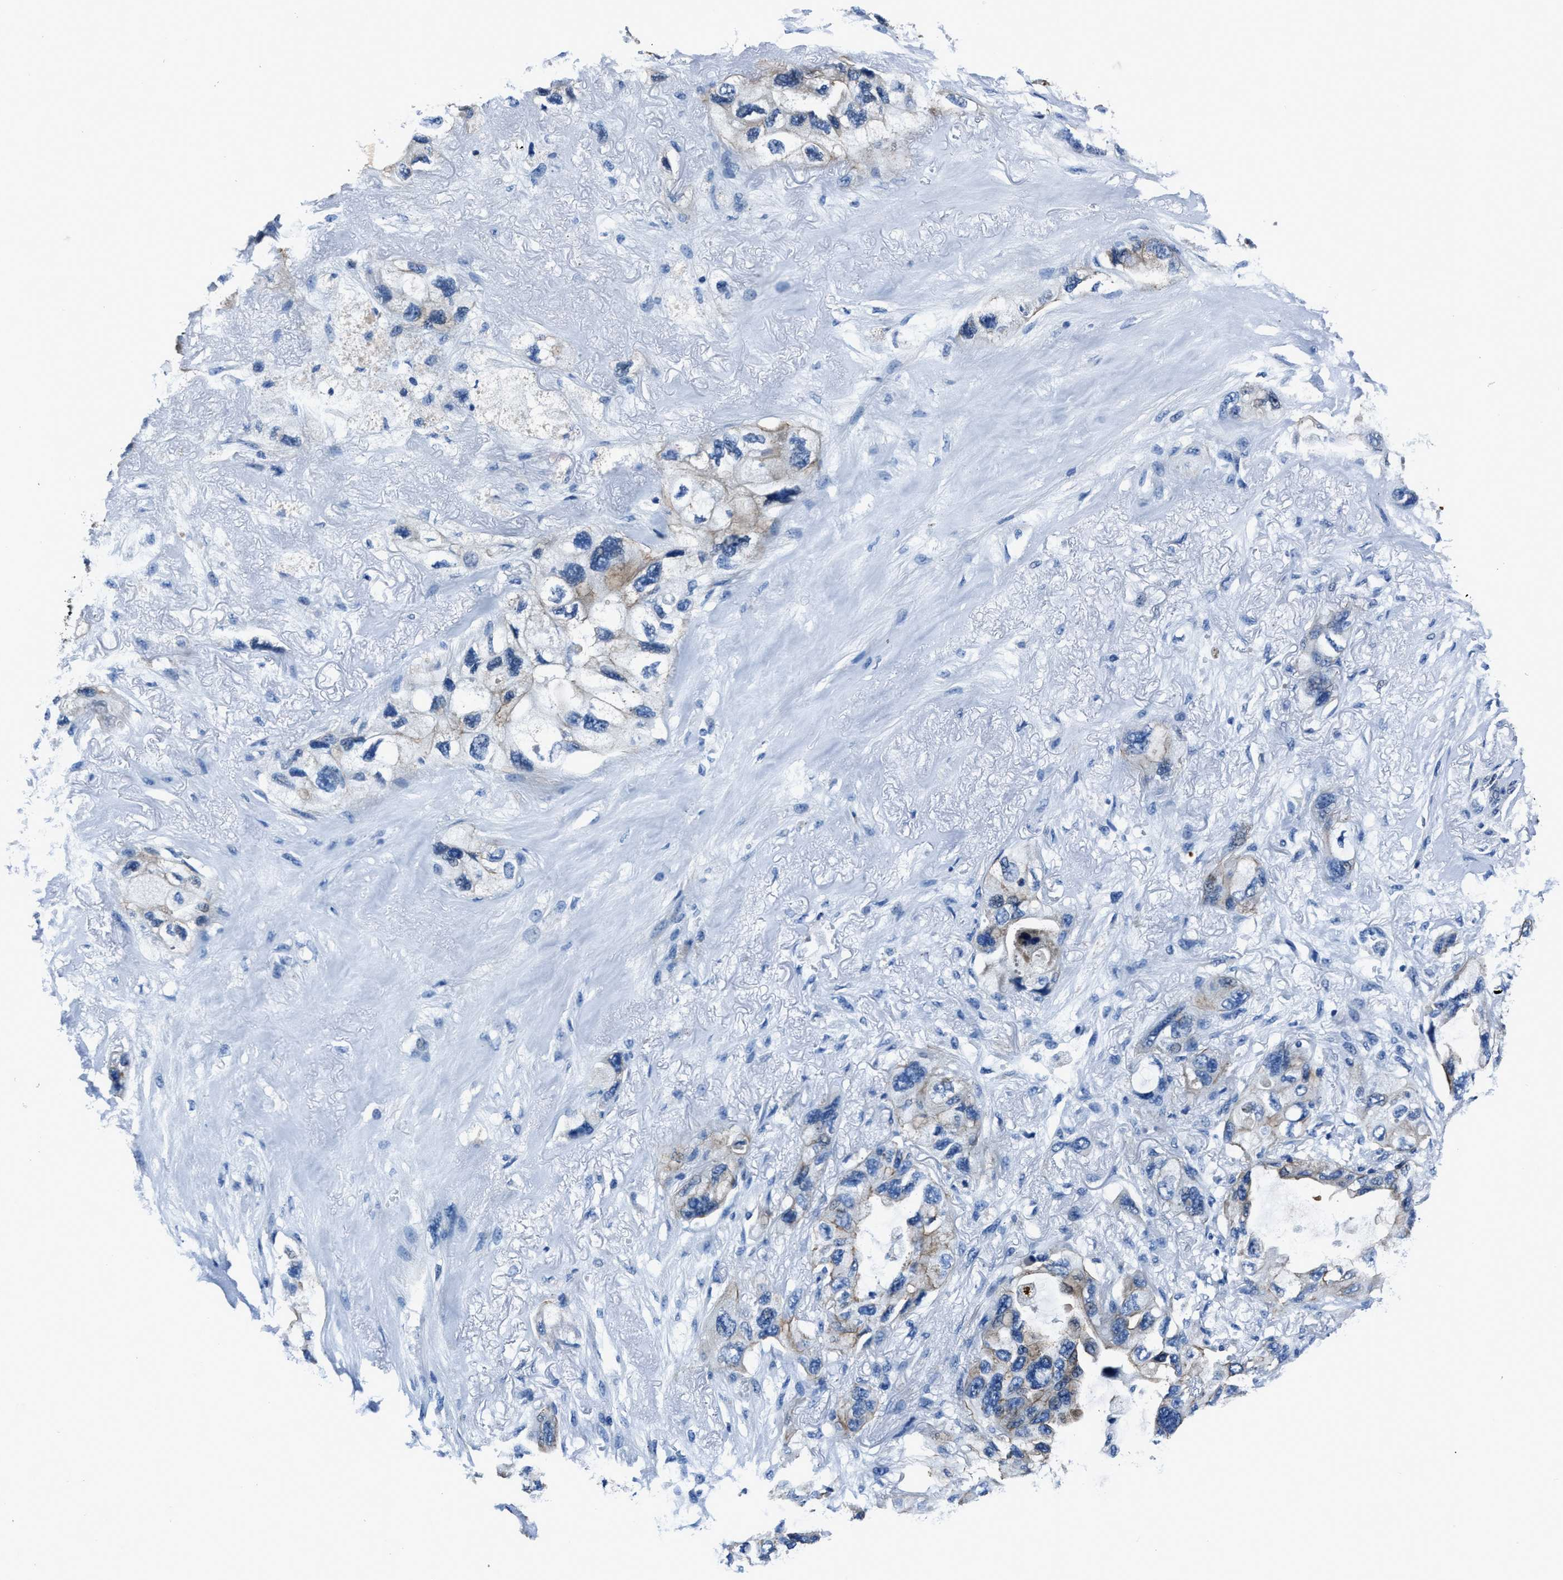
{"staining": {"intensity": "moderate", "quantity": "<25%", "location": "cytoplasmic/membranous"}, "tissue": "lung cancer", "cell_type": "Tumor cells", "image_type": "cancer", "snomed": [{"axis": "morphology", "description": "Squamous cell carcinoma, NOS"}, {"axis": "topography", "description": "Lung"}], "caption": "Lung cancer stained with immunohistochemistry (IHC) shows moderate cytoplasmic/membranous positivity in approximately <25% of tumor cells.", "gene": "LMO7", "patient": {"sex": "female", "age": 73}}